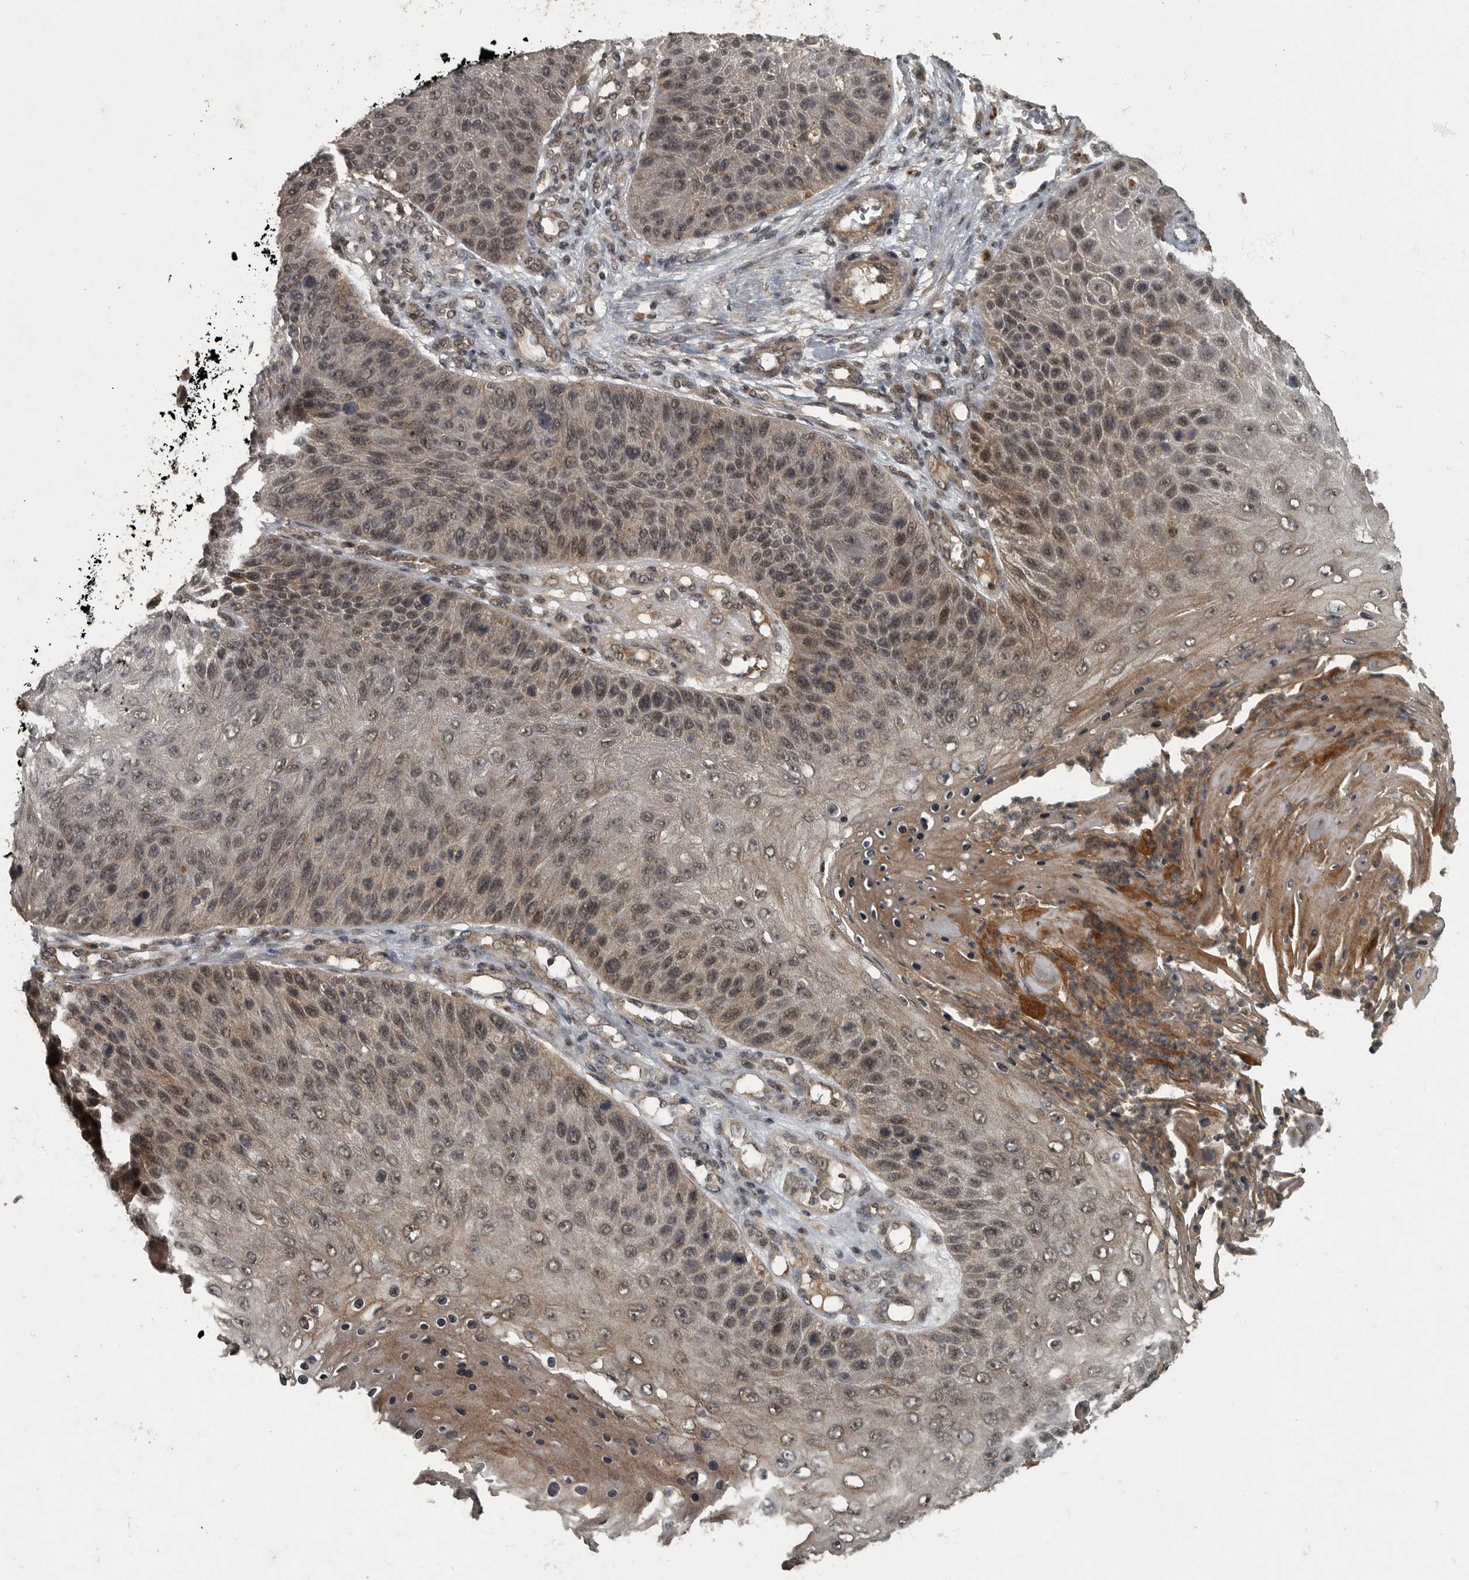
{"staining": {"intensity": "moderate", "quantity": "<25%", "location": "nuclear"}, "tissue": "skin cancer", "cell_type": "Tumor cells", "image_type": "cancer", "snomed": [{"axis": "morphology", "description": "Squamous cell carcinoma, NOS"}, {"axis": "topography", "description": "Skin"}], "caption": "DAB immunohistochemical staining of skin cancer displays moderate nuclear protein expression in about <25% of tumor cells. (IHC, brightfield microscopy, high magnification).", "gene": "FOXO1", "patient": {"sex": "female", "age": 88}}